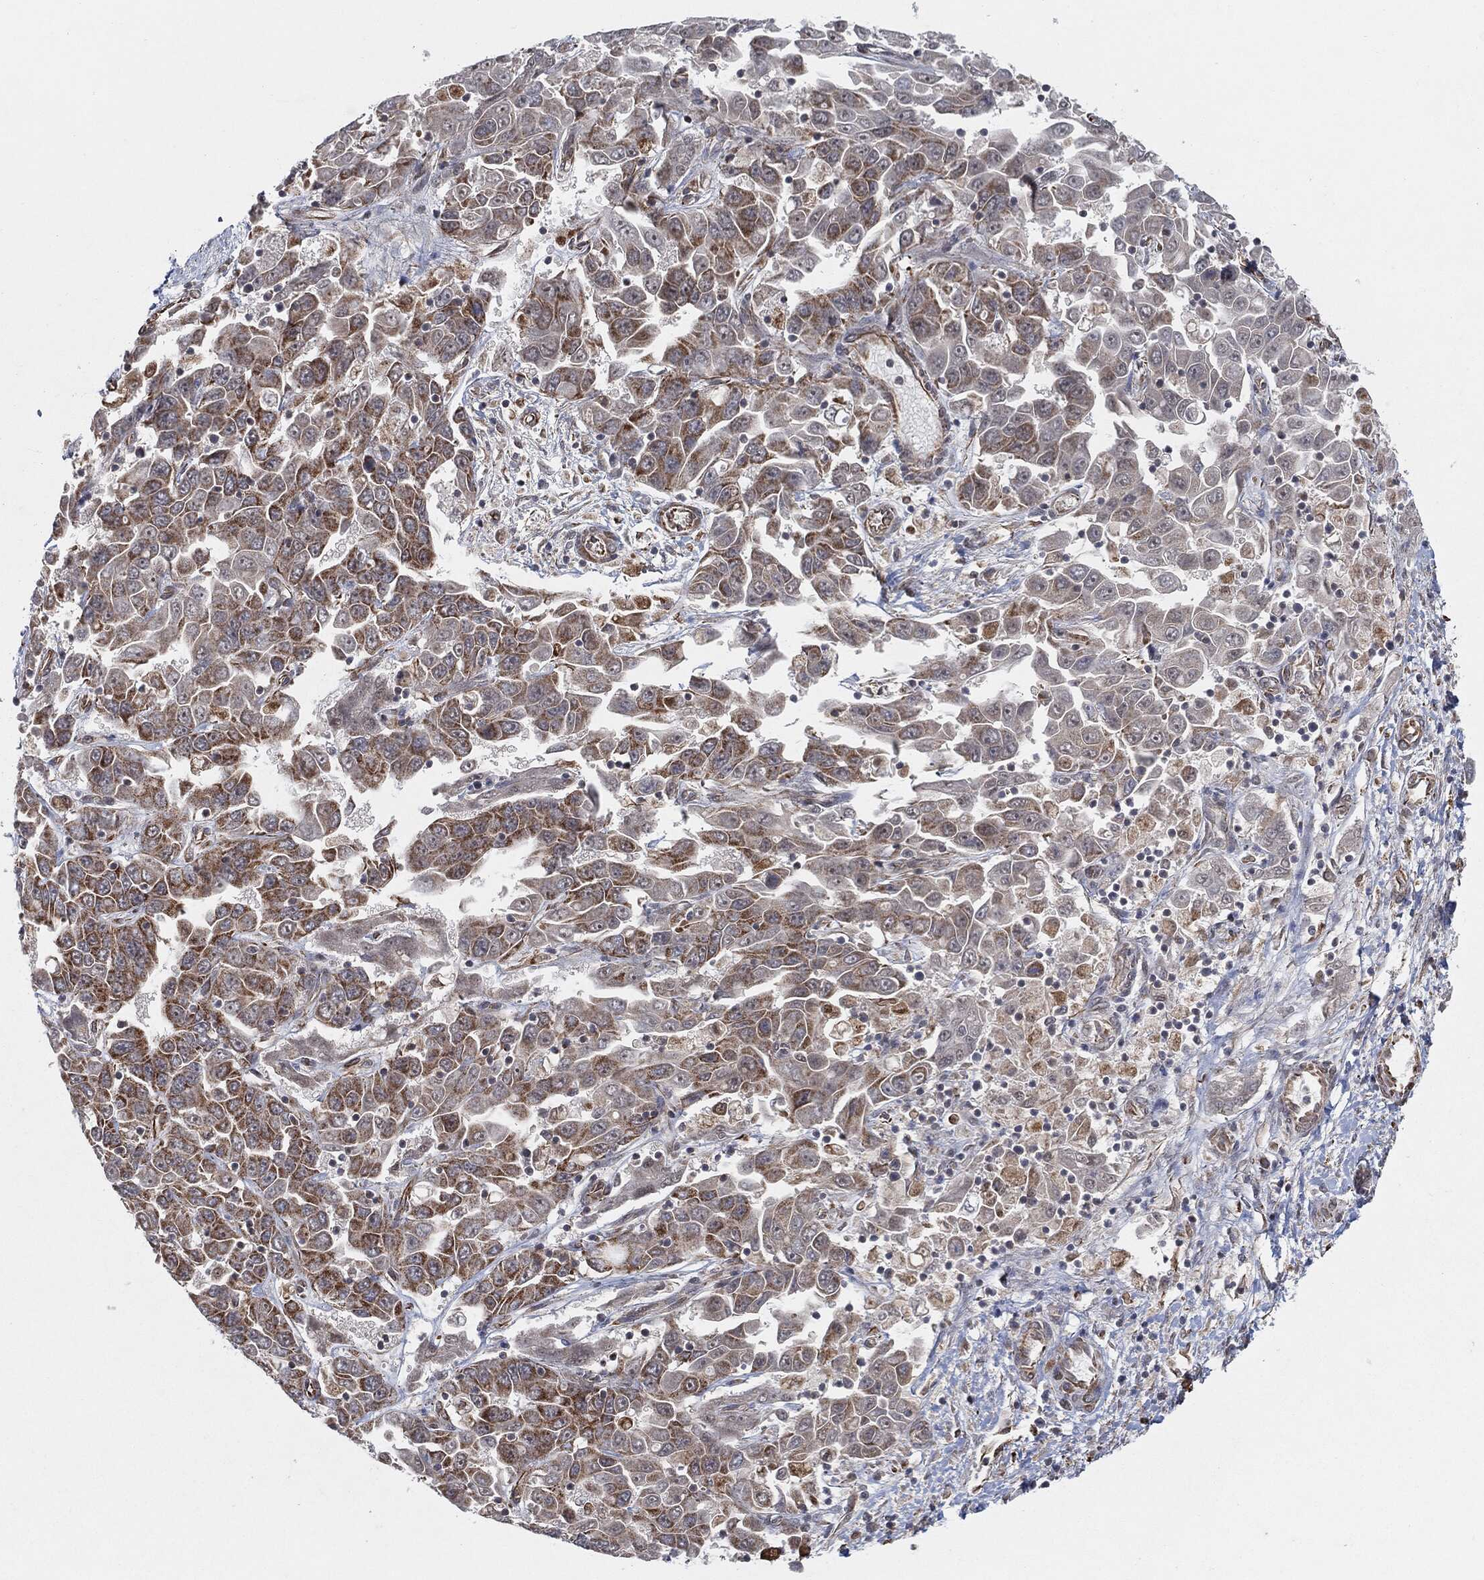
{"staining": {"intensity": "moderate", "quantity": "25%-75%", "location": "cytoplasmic/membranous"}, "tissue": "liver cancer", "cell_type": "Tumor cells", "image_type": "cancer", "snomed": [{"axis": "morphology", "description": "Cholangiocarcinoma"}, {"axis": "topography", "description": "Liver"}], "caption": "A brown stain labels moderate cytoplasmic/membranous staining of a protein in human cholangiocarcinoma (liver) tumor cells.", "gene": "TP53RK", "patient": {"sex": "female", "age": 52}}